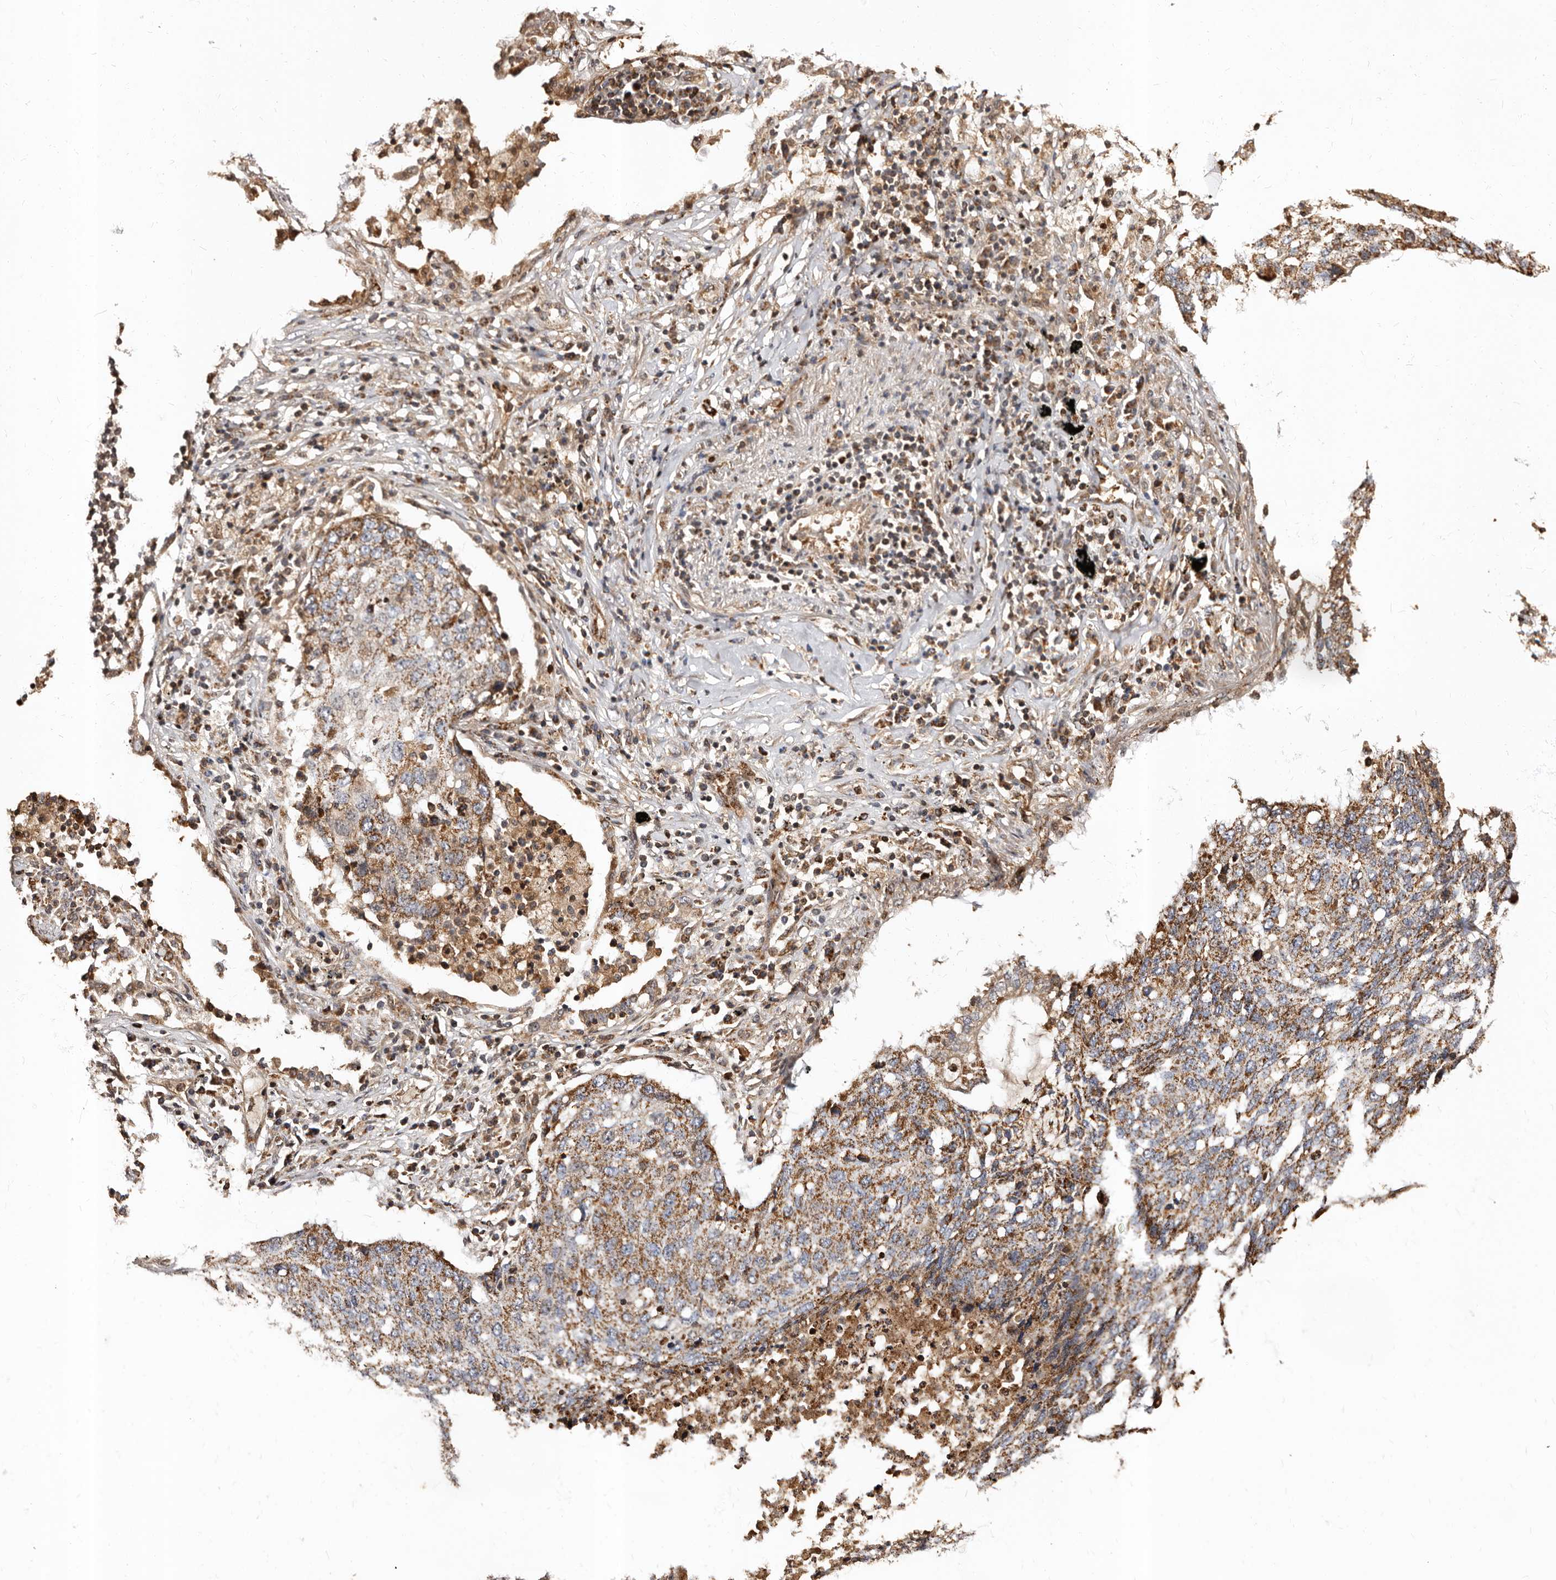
{"staining": {"intensity": "moderate", "quantity": ">75%", "location": "cytoplasmic/membranous"}, "tissue": "lung cancer", "cell_type": "Tumor cells", "image_type": "cancer", "snomed": [{"axis": "morphology", "description": "Squamous cell carcinoma, NOS"}, {"axis": "topography", "description": "Lung"}], "caption": "High-magnification brightfield microscopy of lung cancer stained with DAB (brown) and counterstained with hematoxylin (blue). tumor cells exhibit moderate cytoplasmic/membranous staining is appreciated in about>75% of cells. The staining was performed using DAB, with brown indicating positive protein expression. Nuclei are stained blue with hematoxylin.", "gene": "BAX", "patient": {"sex": "female", "age": 63}}